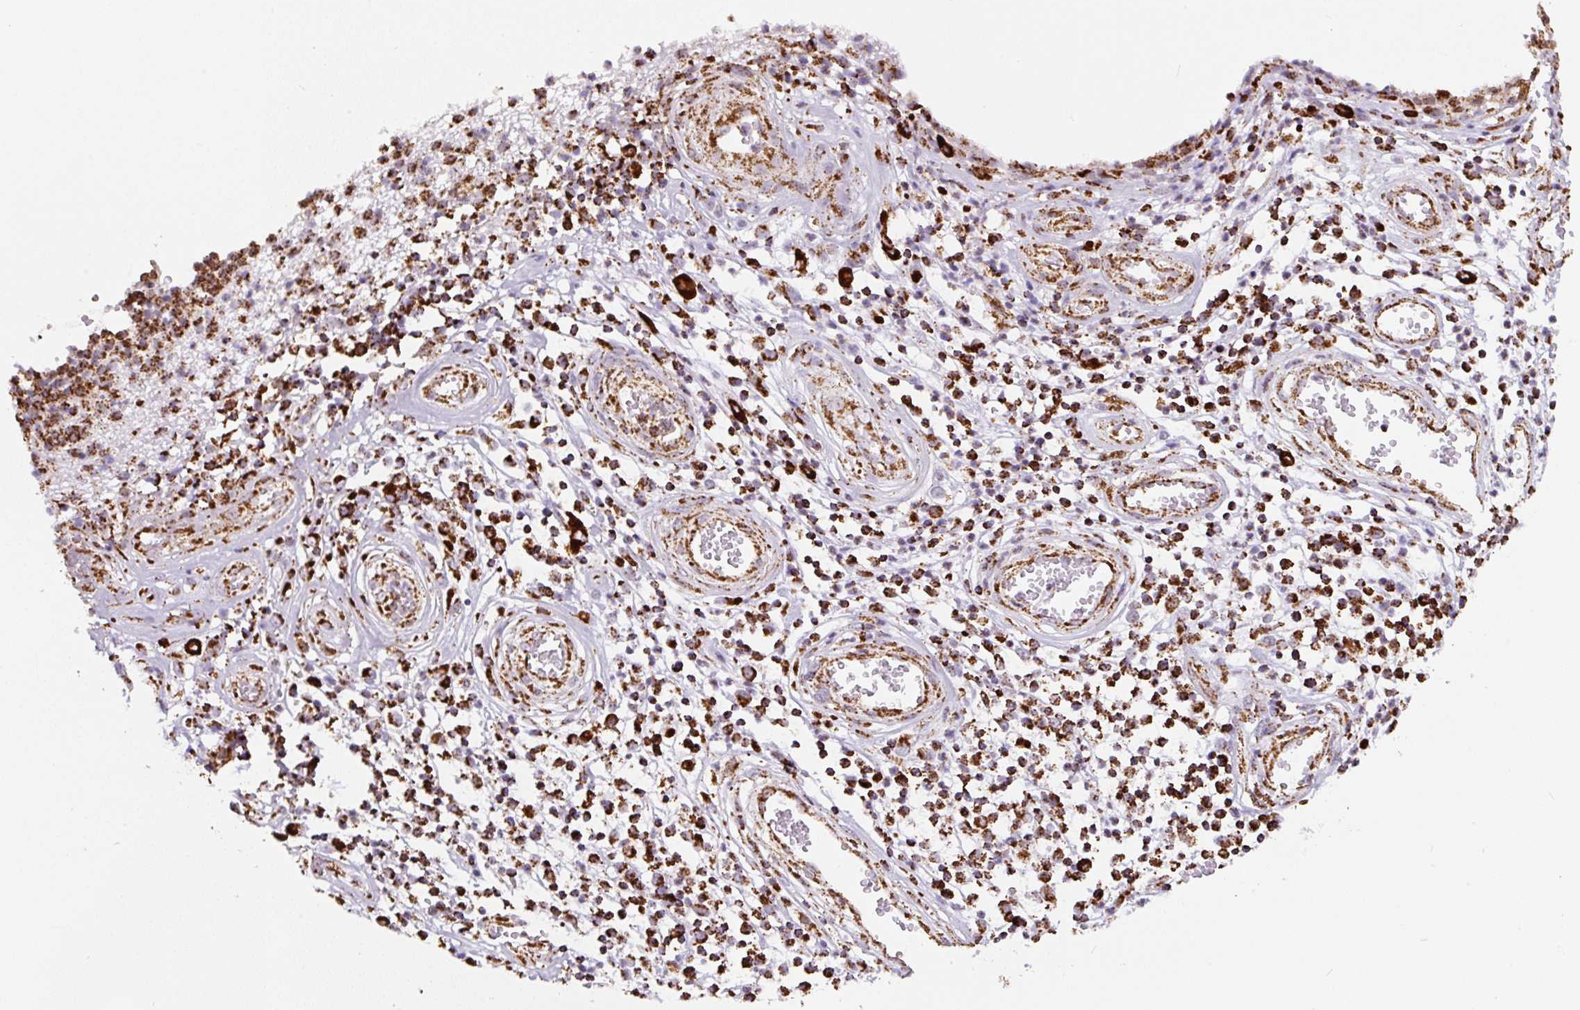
{"staining": {"intensity": "strong", "quantity": ">75%", "location": "cytoplasmic/membranous"}, "tissue": "stomach cancer", "cell_type": "Tumor cells", "image_type": "cancer", "snomed": [{"axis": "morphology", "description": "Adenocarcinoma, NOS"}, {"axis": "topography", "description": "Stomach"}], "caption": "Human stomach adenocarcinoma stained for a protein (brown) shows strong cytoplasmic/membranous positive positivity in about >75% of tumor cells.", "gene": "ATP5F1A", "patient": {"sex": "male", "age": 59}}